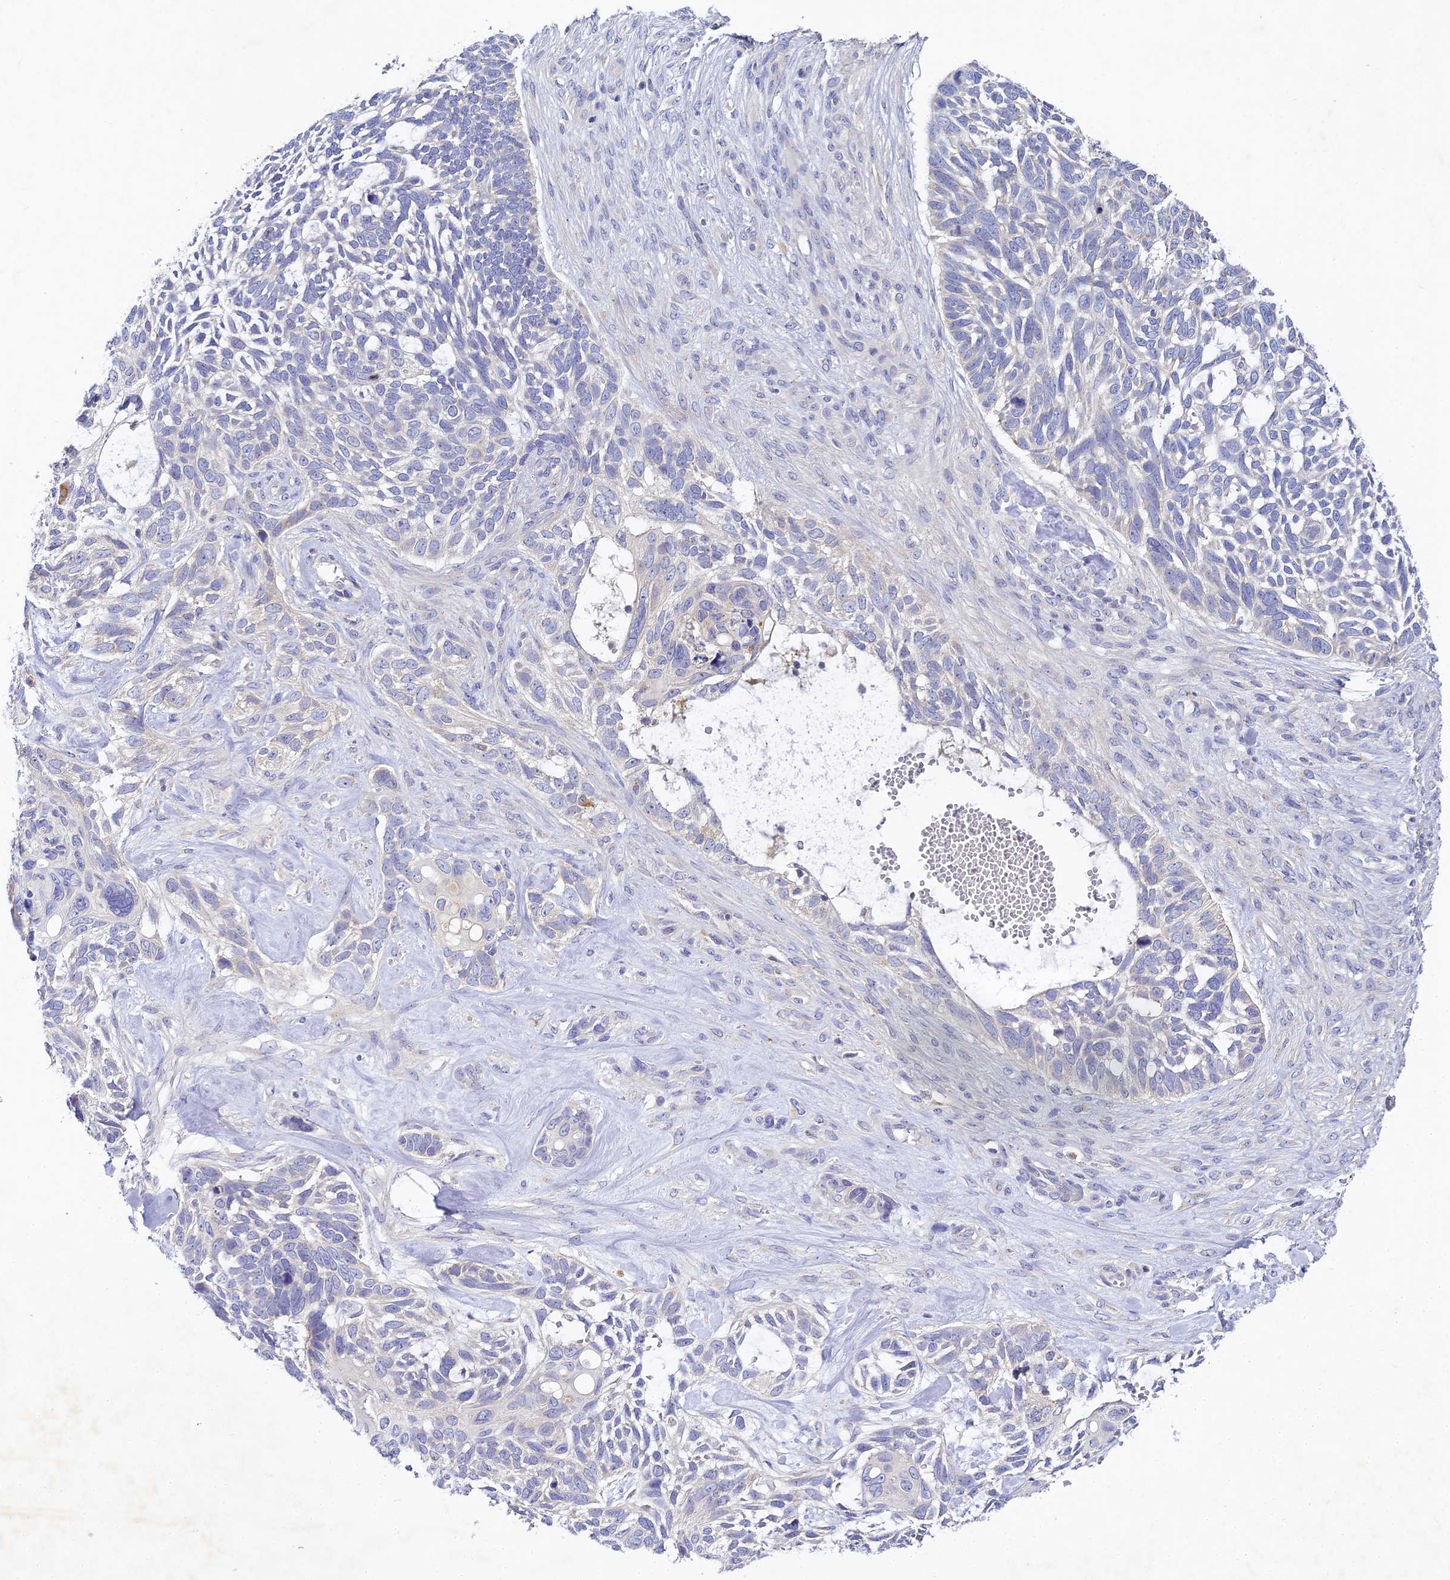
{"staining": {"intensity": "negative", "quantity": "none", "location": "none"}, "tissue": "skin cancer", "cell_type": "Tumor cells", "image_type": "cancer", "snomed": [{"axis": "morphology", "description": "Basal cell carcinoma"}, {"axis": "topography", "description": "Skin"}], "caption": "Tumor cells show no significant protein staining in skin cancer.", "gene": "DONSON", "patient": {"sex": "male", "age": 88}}